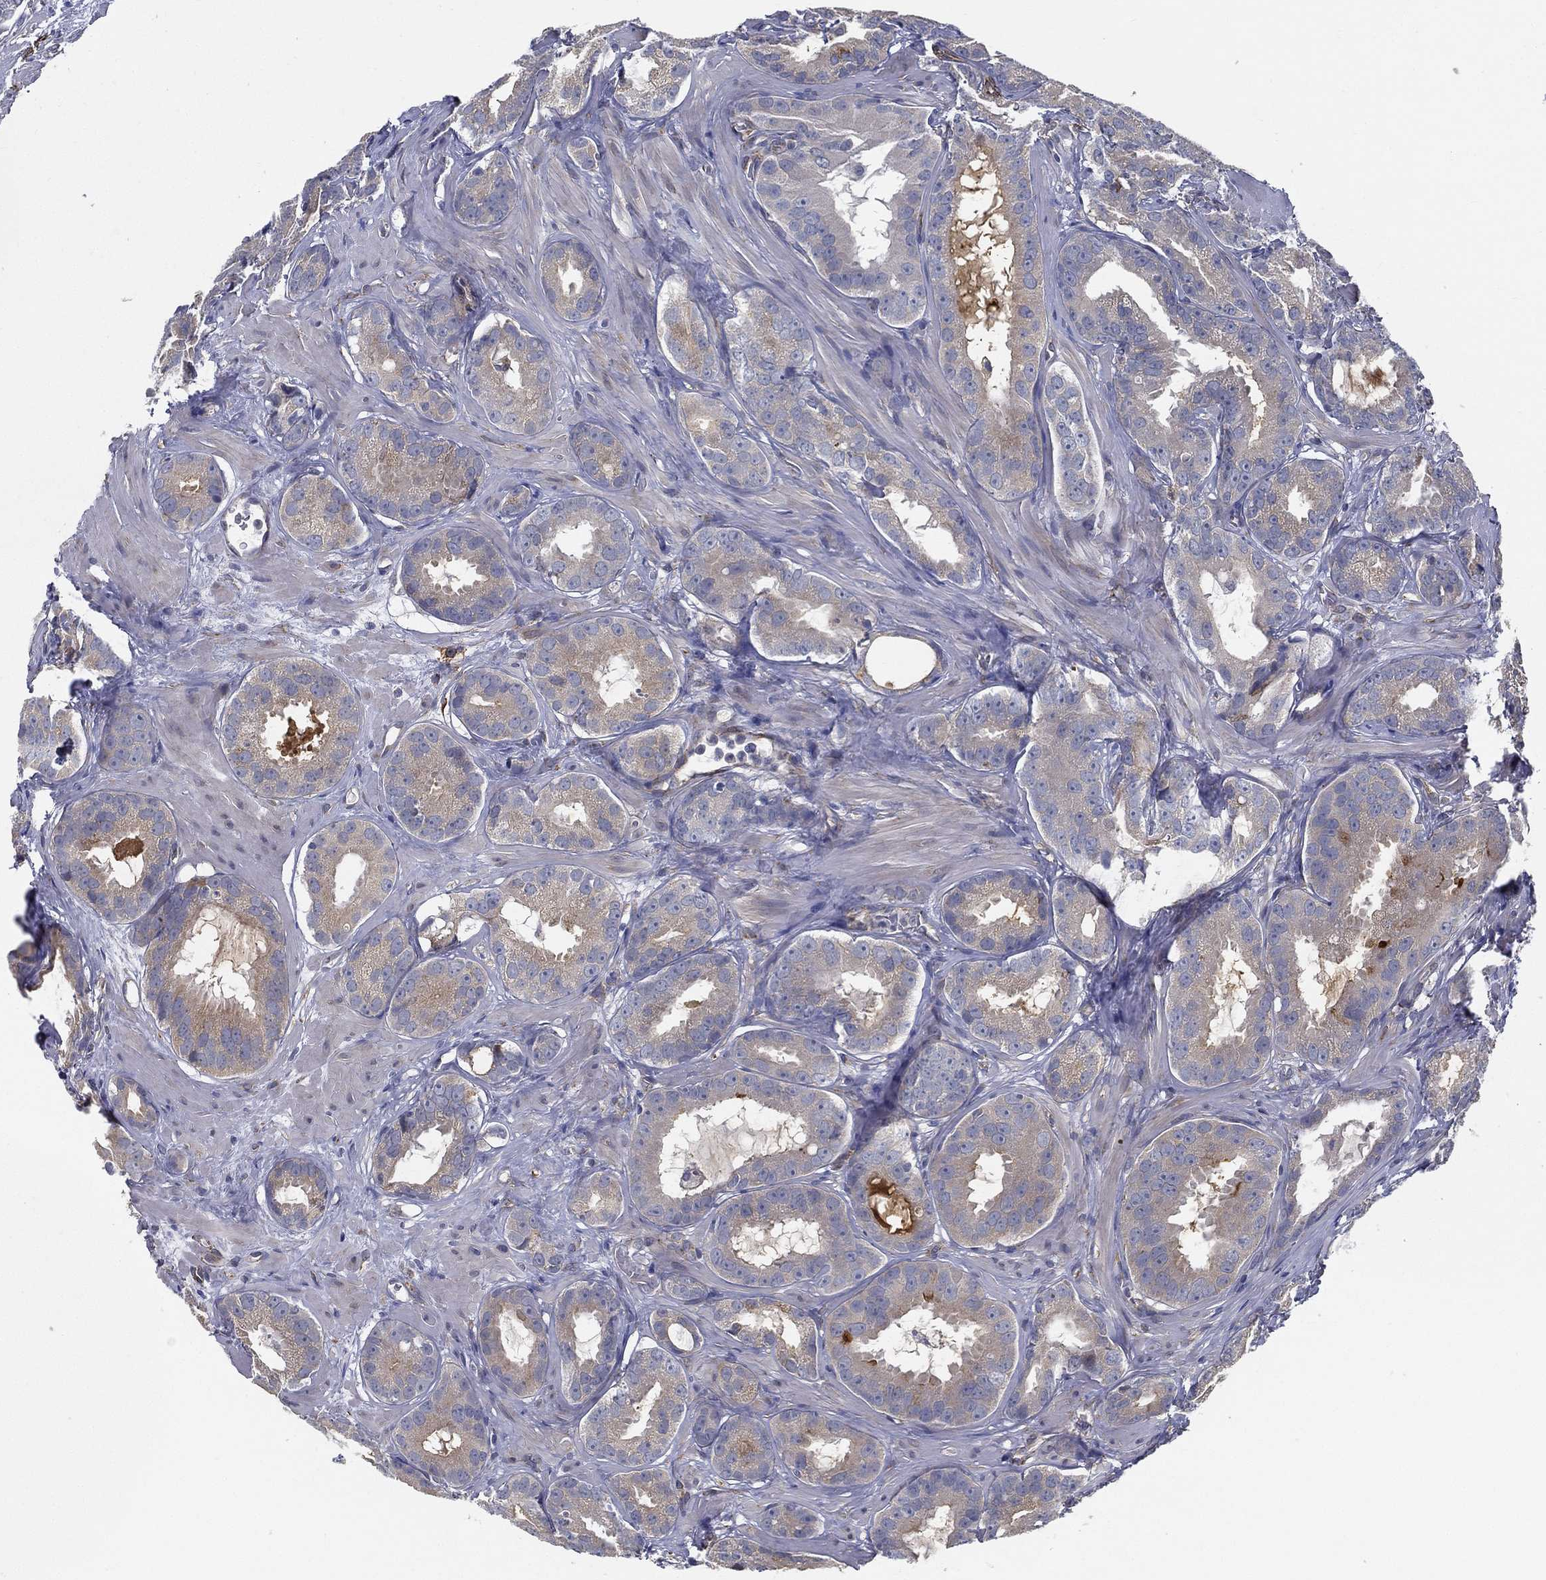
{"staining": {"intensity": "negative", "quantity": "none", "location": "none"}, "tissue": "prostate cancer", "cell_type": "Tumor cells", "image_type": "cancer", "snomed": [{"axis": "morphology", "description": "Adenocarcinoma, NOS"}, {"axis": "topography", "description": "Prostate"}], "caption": "The histopathology image shows no staining of tumor cells in adenocarcinoma (prostate). (Stains: DAB immunohistochemistry with hematoxylin counter stain, Microscopy: brightfield microscopy at high magnification).", "gene": "LRRC56", "patient": {"sex": "male", "age": 69}}